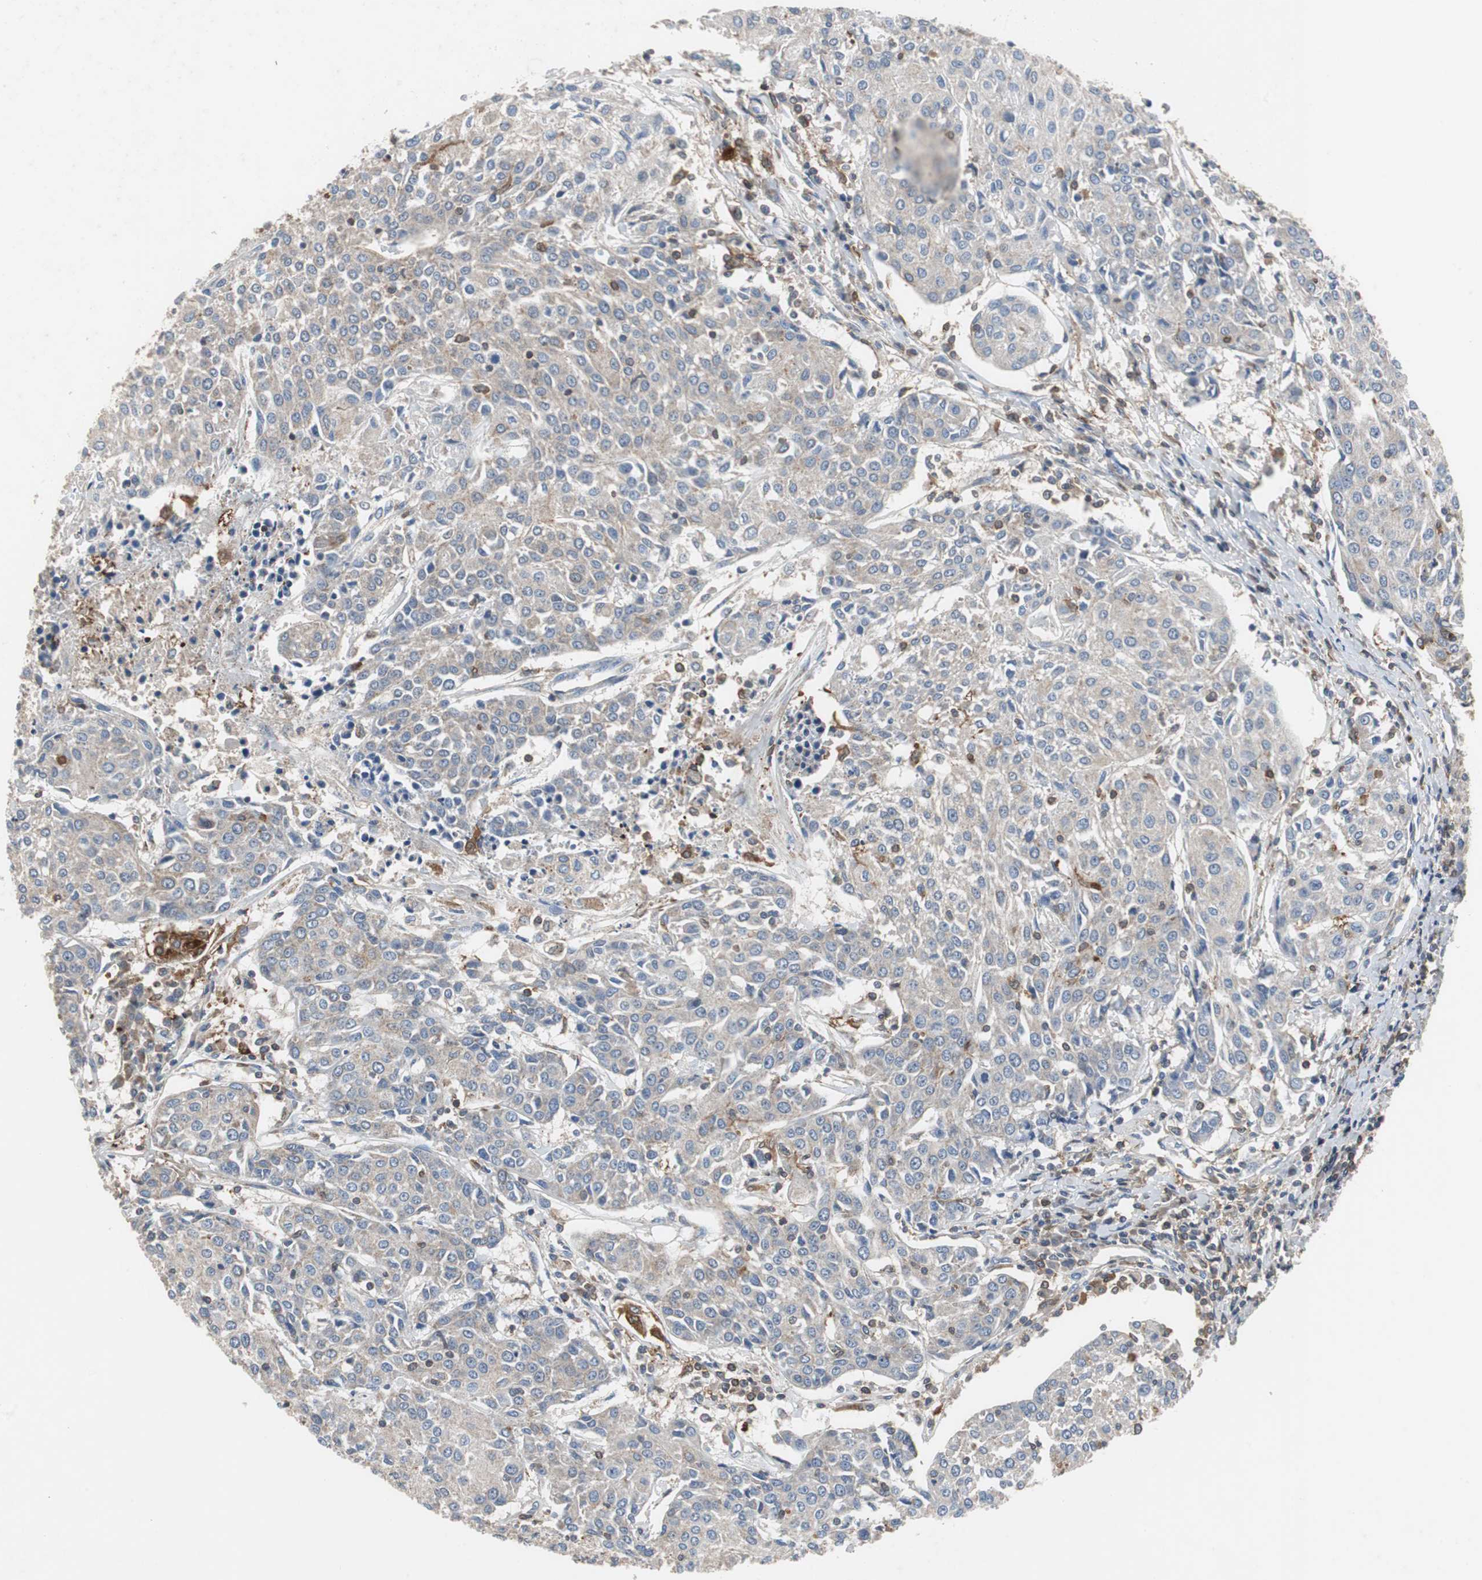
{"staining": {"intensity": "weak", "quantity": "25%-75%", "location": "cytoplasmic/membranous"}, "tissue": "urothelial cancer", "cell_type": "Tumor cells", "image_type": "cancer", "snomed": [{"axis": "morphology", "description": "Urothelial carcinoma, High grade"}, {"axis": "topography", "description": "Urinary bladder"}], "caption": "Immunohistochemical staining of human urothelial cancer exhibits low levels of weak cytoplasmic/membranous protein staining in approximately 25%-75% of tumor cells.", "gene": "CALB2", "patient": {"sex": "female", "age": 85}}